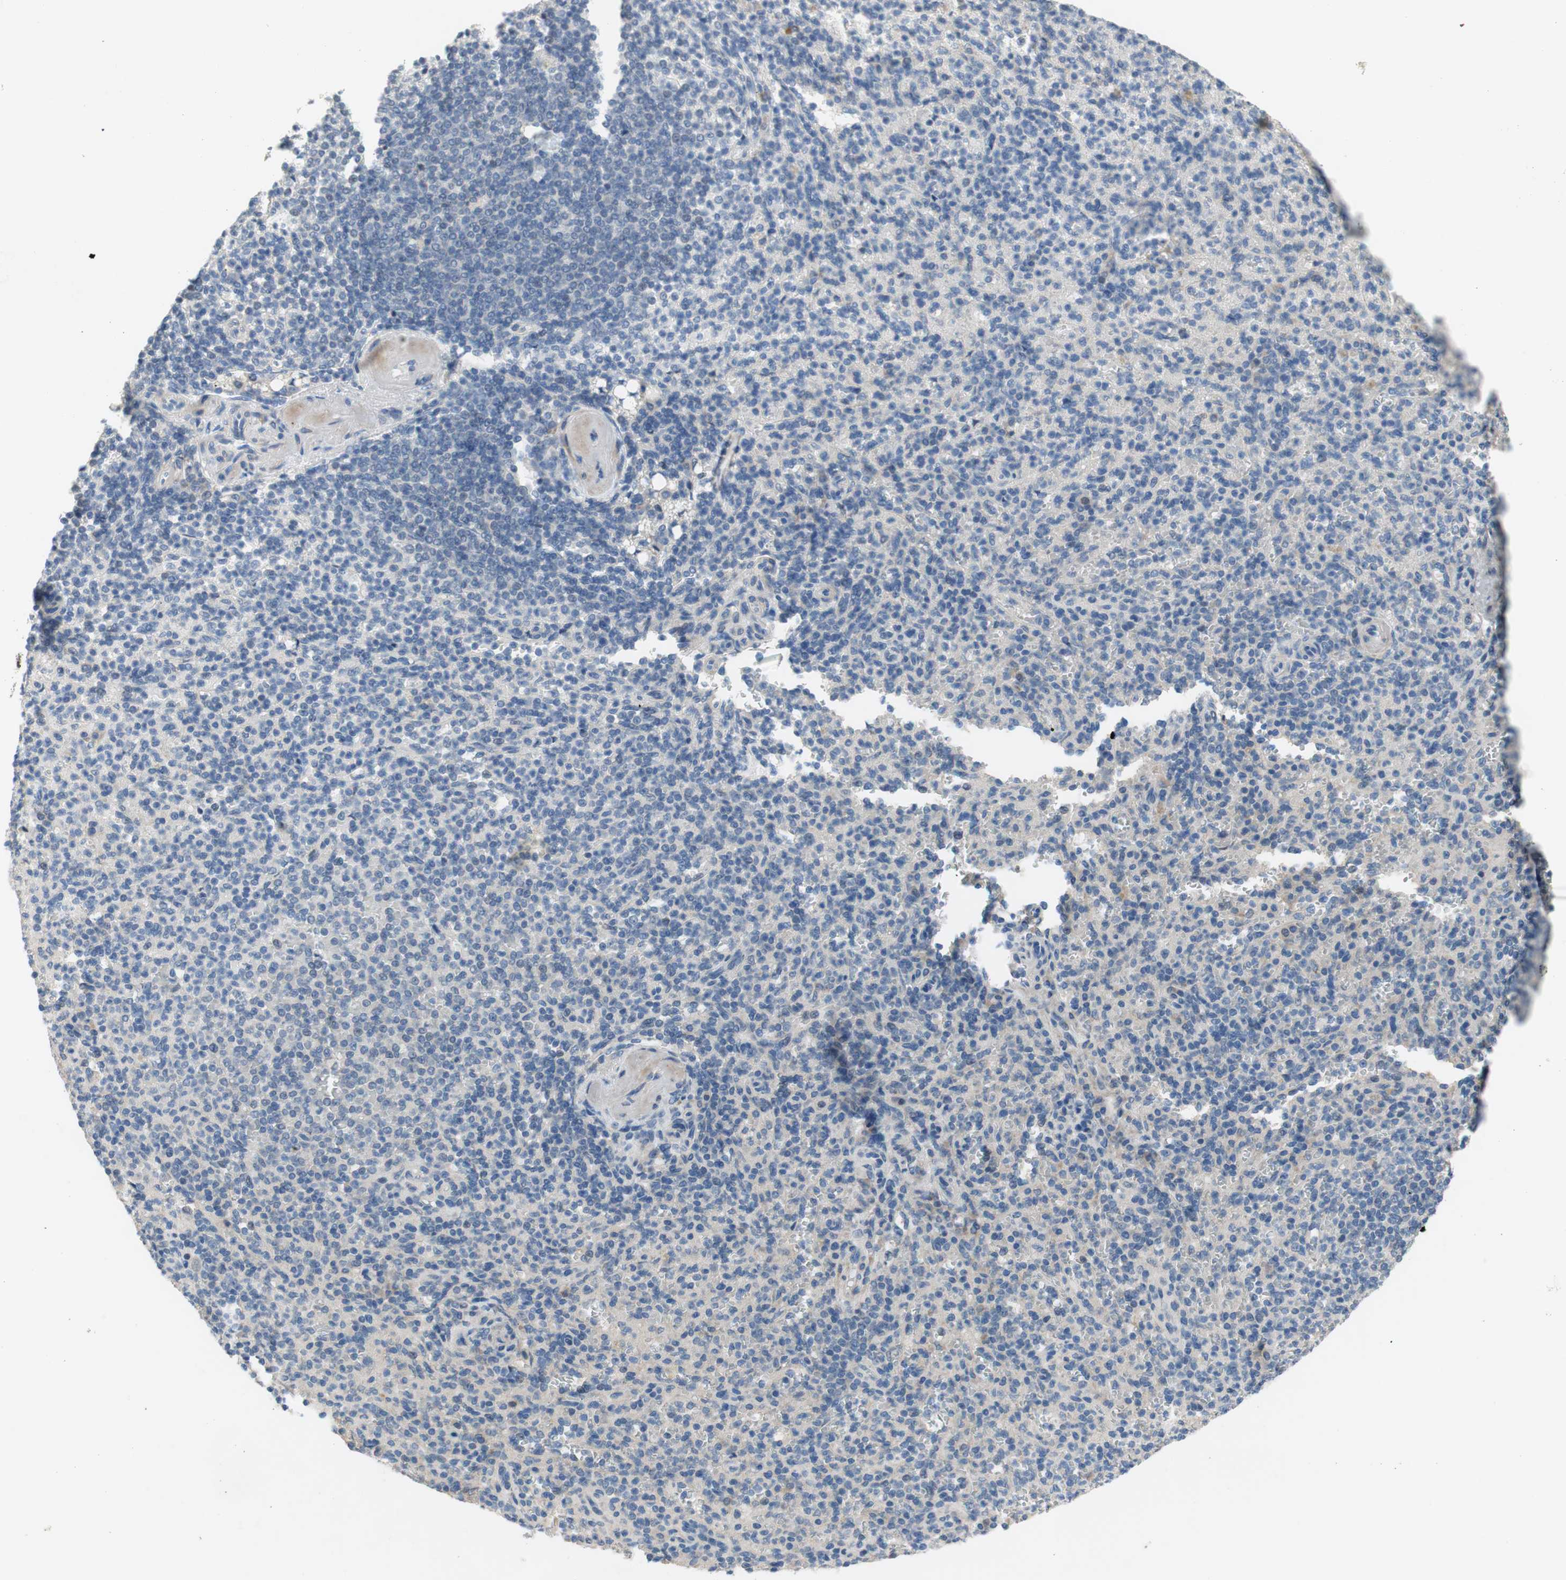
{"staining": {"intensity": "negative", "quantity": "none", "location": "none"}, "tissue": "spleen", "cell_type": "Cells in red pulp", "image_type": "normal", "snomed": [{"axis": "morphology", "description": "Normal tissue, NOS"}, {"axis": "topography", "description": "Spleen"}], "caption": "High power microscopy photomicrograph of an immunohistochemistry (IHC) image of unremarkable spleen, revealing no significant expression in cells in red pulp.", "gene": "TACR3", "patient": {"sex": "female", "age": 74}}